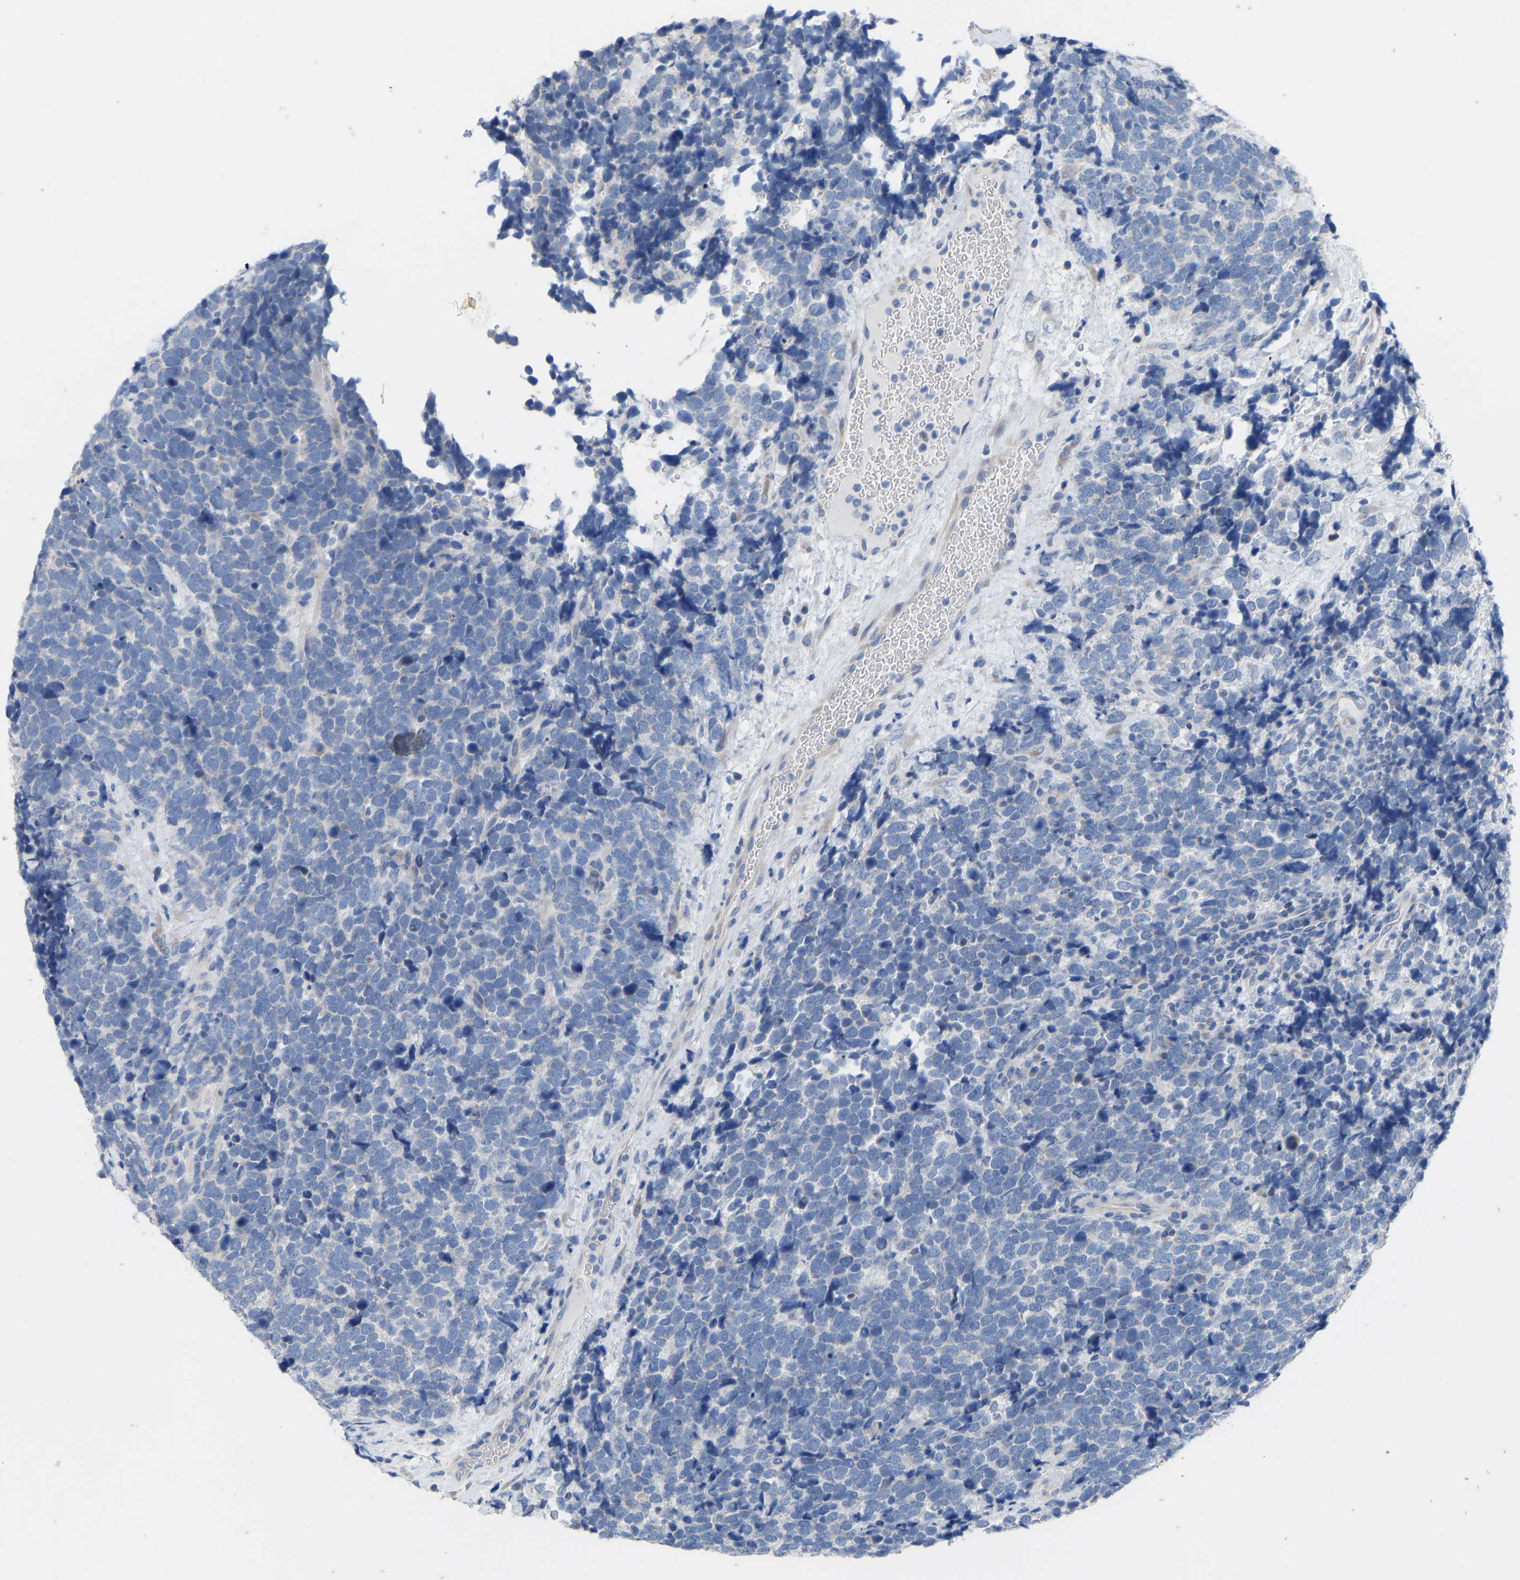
{"staining": {"intensity": "negative", "quantity": "none", "location": "none"}, "tissue": "urothelial cancer", "cell_type": "Tumor cells", "image_type": "cancer", "snomed": [{"axis": "morphology", "description": "Urothelial carcinoma, High grade"}, {"axis": "topography", "description": "Urinary bladder"}], "caption": "Immunohistochemical staining of human urothelial carcinoma (high-grade) demonstrates no significant expression in tumor cells.", "gene": "OLIG2", "patient": {"sex": "female", "age": 82}}